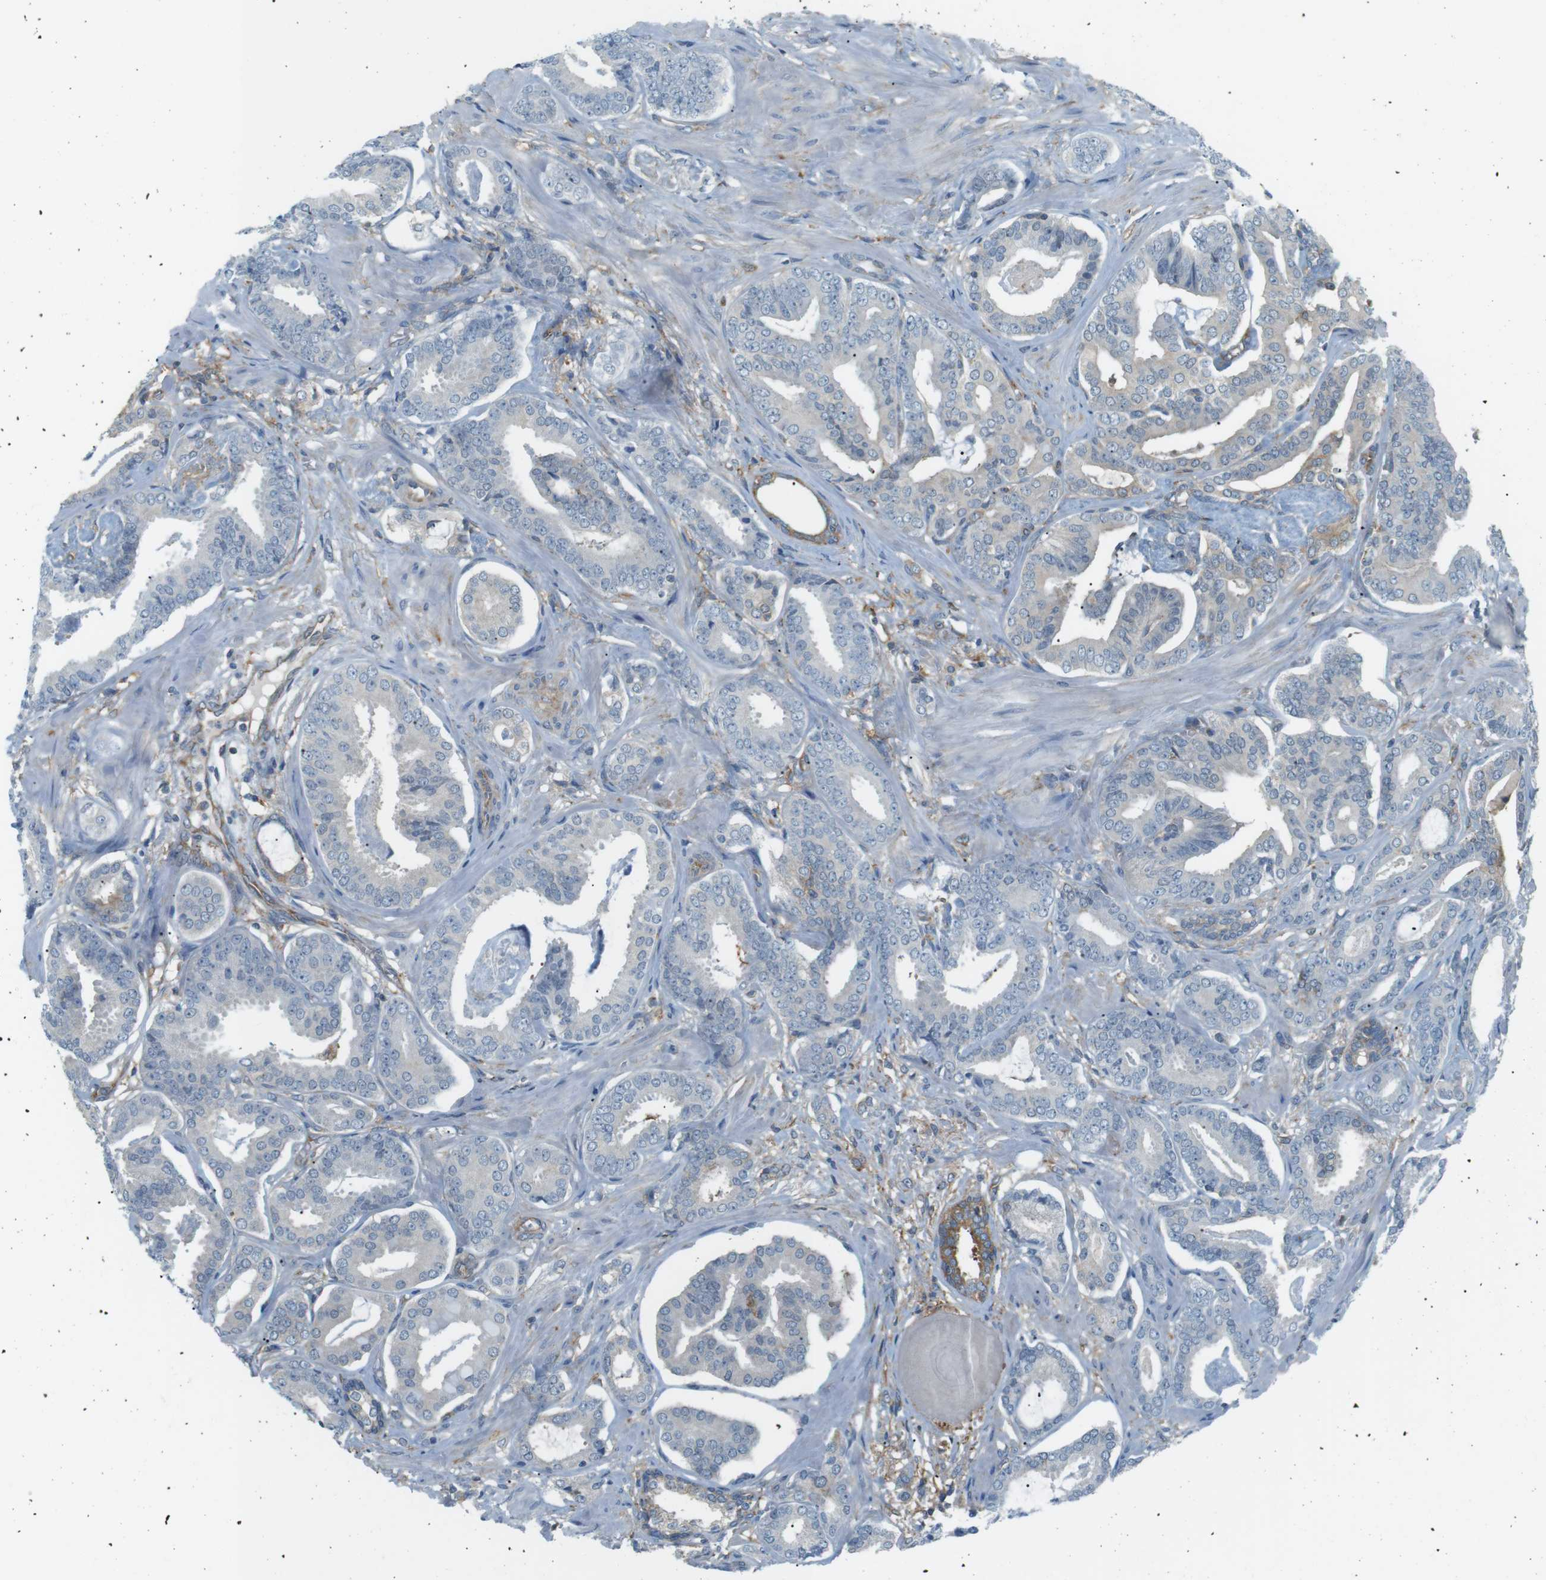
{"staining": {"intensity": "negative", "quantity": "none", "location": "none"}, "tissue": "prostate cancer", "cell_type": "Tumor cells", "image_type": "cancer", "snomed": [{"axis": "morphology", "description": "Adenocarcinoma, Low grade"}, {"axis": "topography", "description": "Prostate"}], "caption": "Micrograph shows no protein expression in tumor cells of prostate cancer tissue.", "gene": "PEPD", "patient": {"sex": "male", "age": 53}}